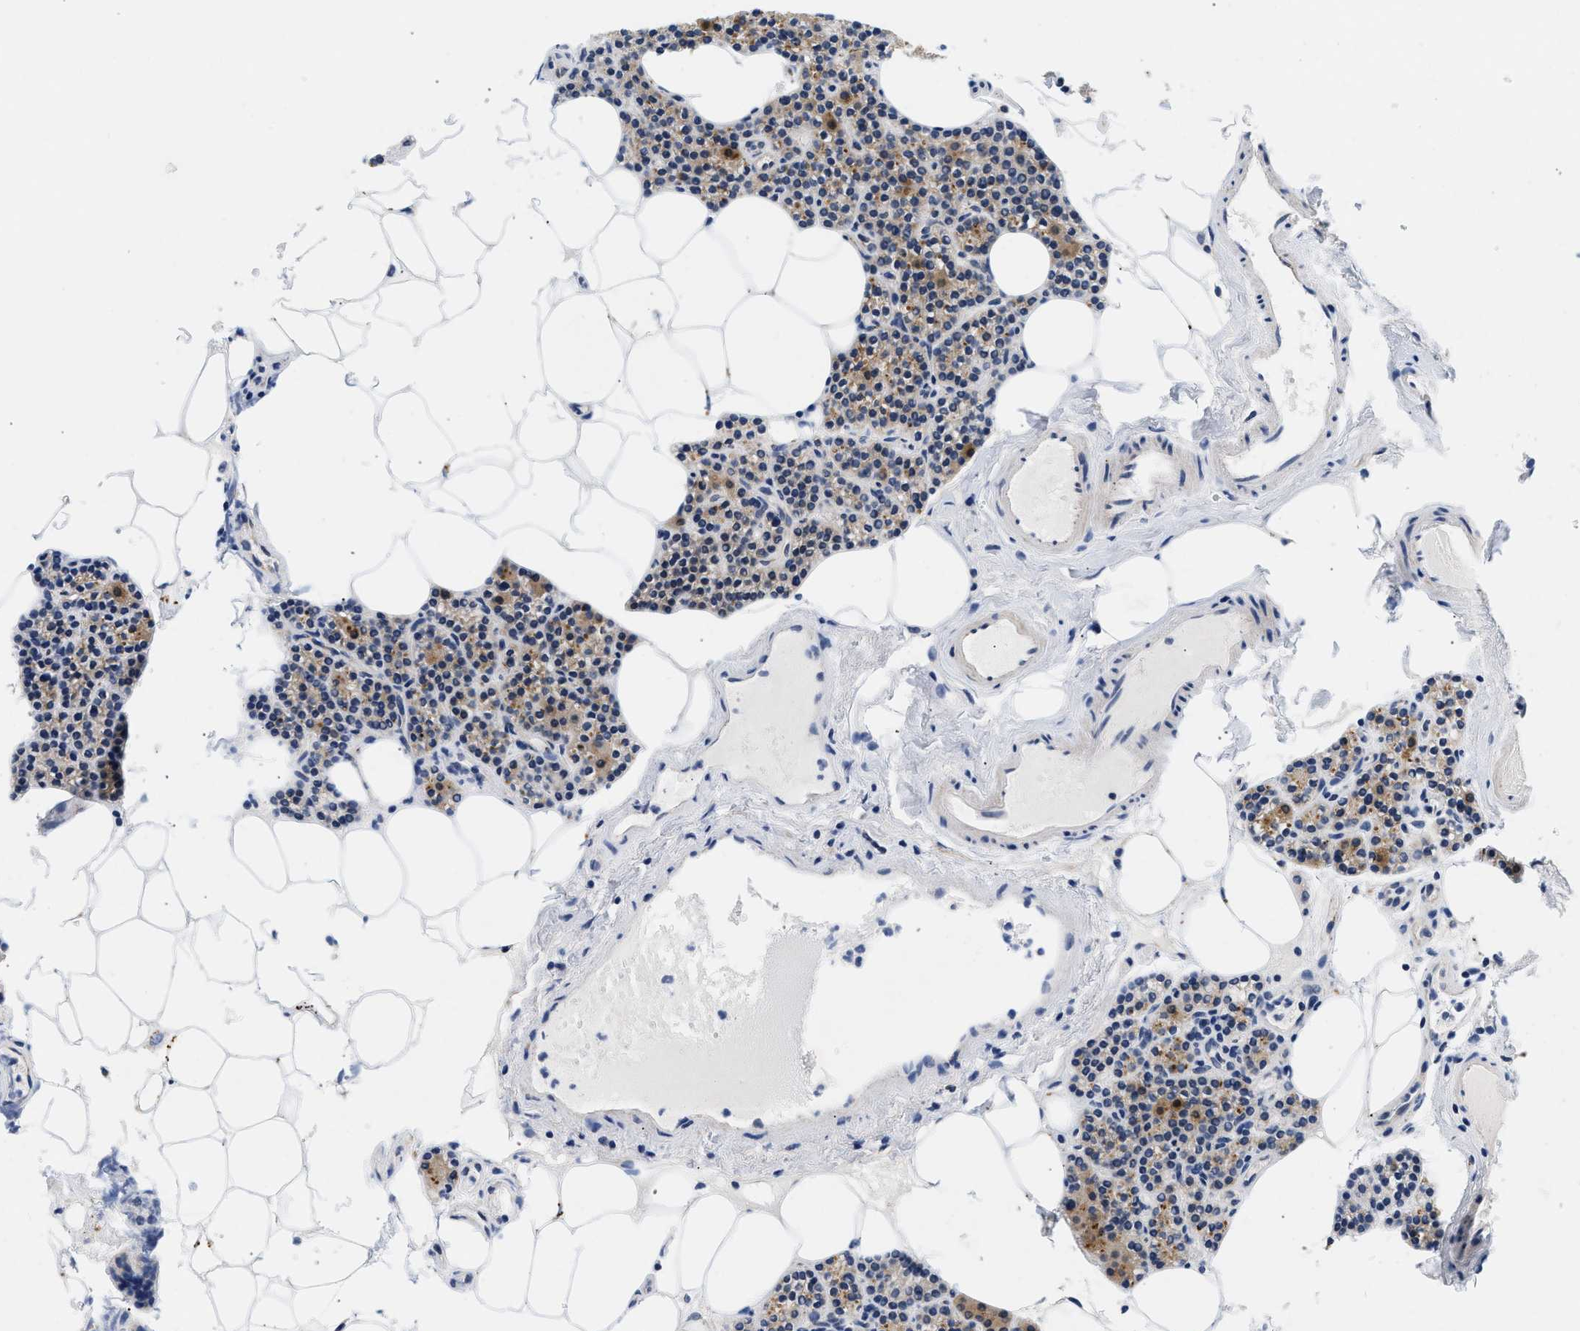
{"staining": {"intensity": "moderate", "quantity": "<25%", "location": "cytoplasmic/membranous"}, "tissue": "parathyroid gland", "cell_type": "Glandular cells", "image_type": "normal", "snomed": [{"axis": "morphology", "description": "Normal tissue, NOS"}, {"axis": "morphology", "description": "Adenoma, NOS"}, {"axis": "topography", "description": "Parathyroid gland"}], "caption": "Moderate cytoplasmic/membranous expression for a protein is seen in about <25% of glandular cells of benign parathyroid gland using IHC.", "gene": "PDP1", "patient": {"sex": "female", "age": 70}}